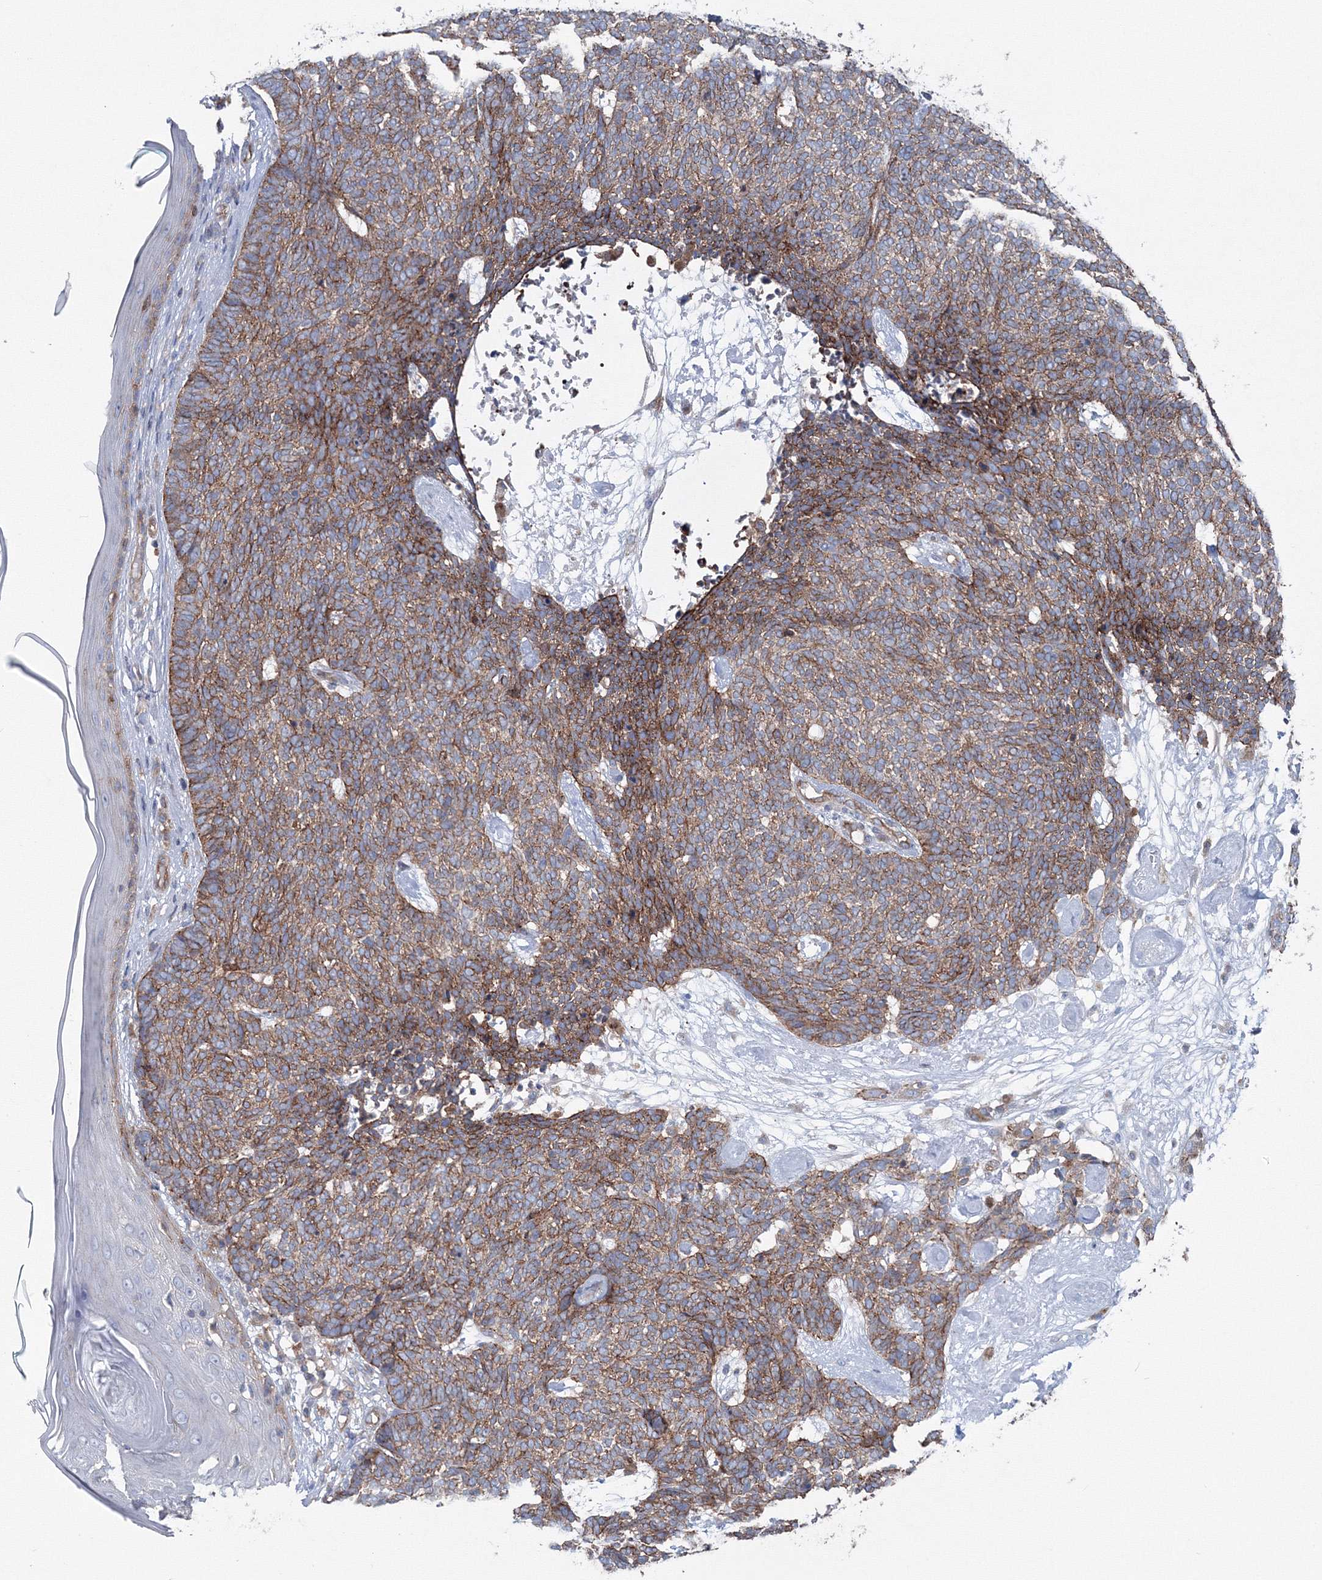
{"staining": {"intensity": "moderate", "quantity": ">75%", "location": "cytoplasmic/membranous"}, "tissue": "skin cancer", "cell_type": "Tumor cells", "image_type": "cancer", "snomed": [{"axis": "morphology", "description": "Basal cell carcinoma"}, {"axis": "topography", "description": "Skin"}], "caption": "Skin basal cell carcinoma stained with immunohistochemistry (IHC) exhibits moderate cytoplasmic/membranous positivity in about >75% of tumor cells. Nuclei are stained in blue.", "gene": "GGA2", "patient": {"sex": "female", "age": 84}}